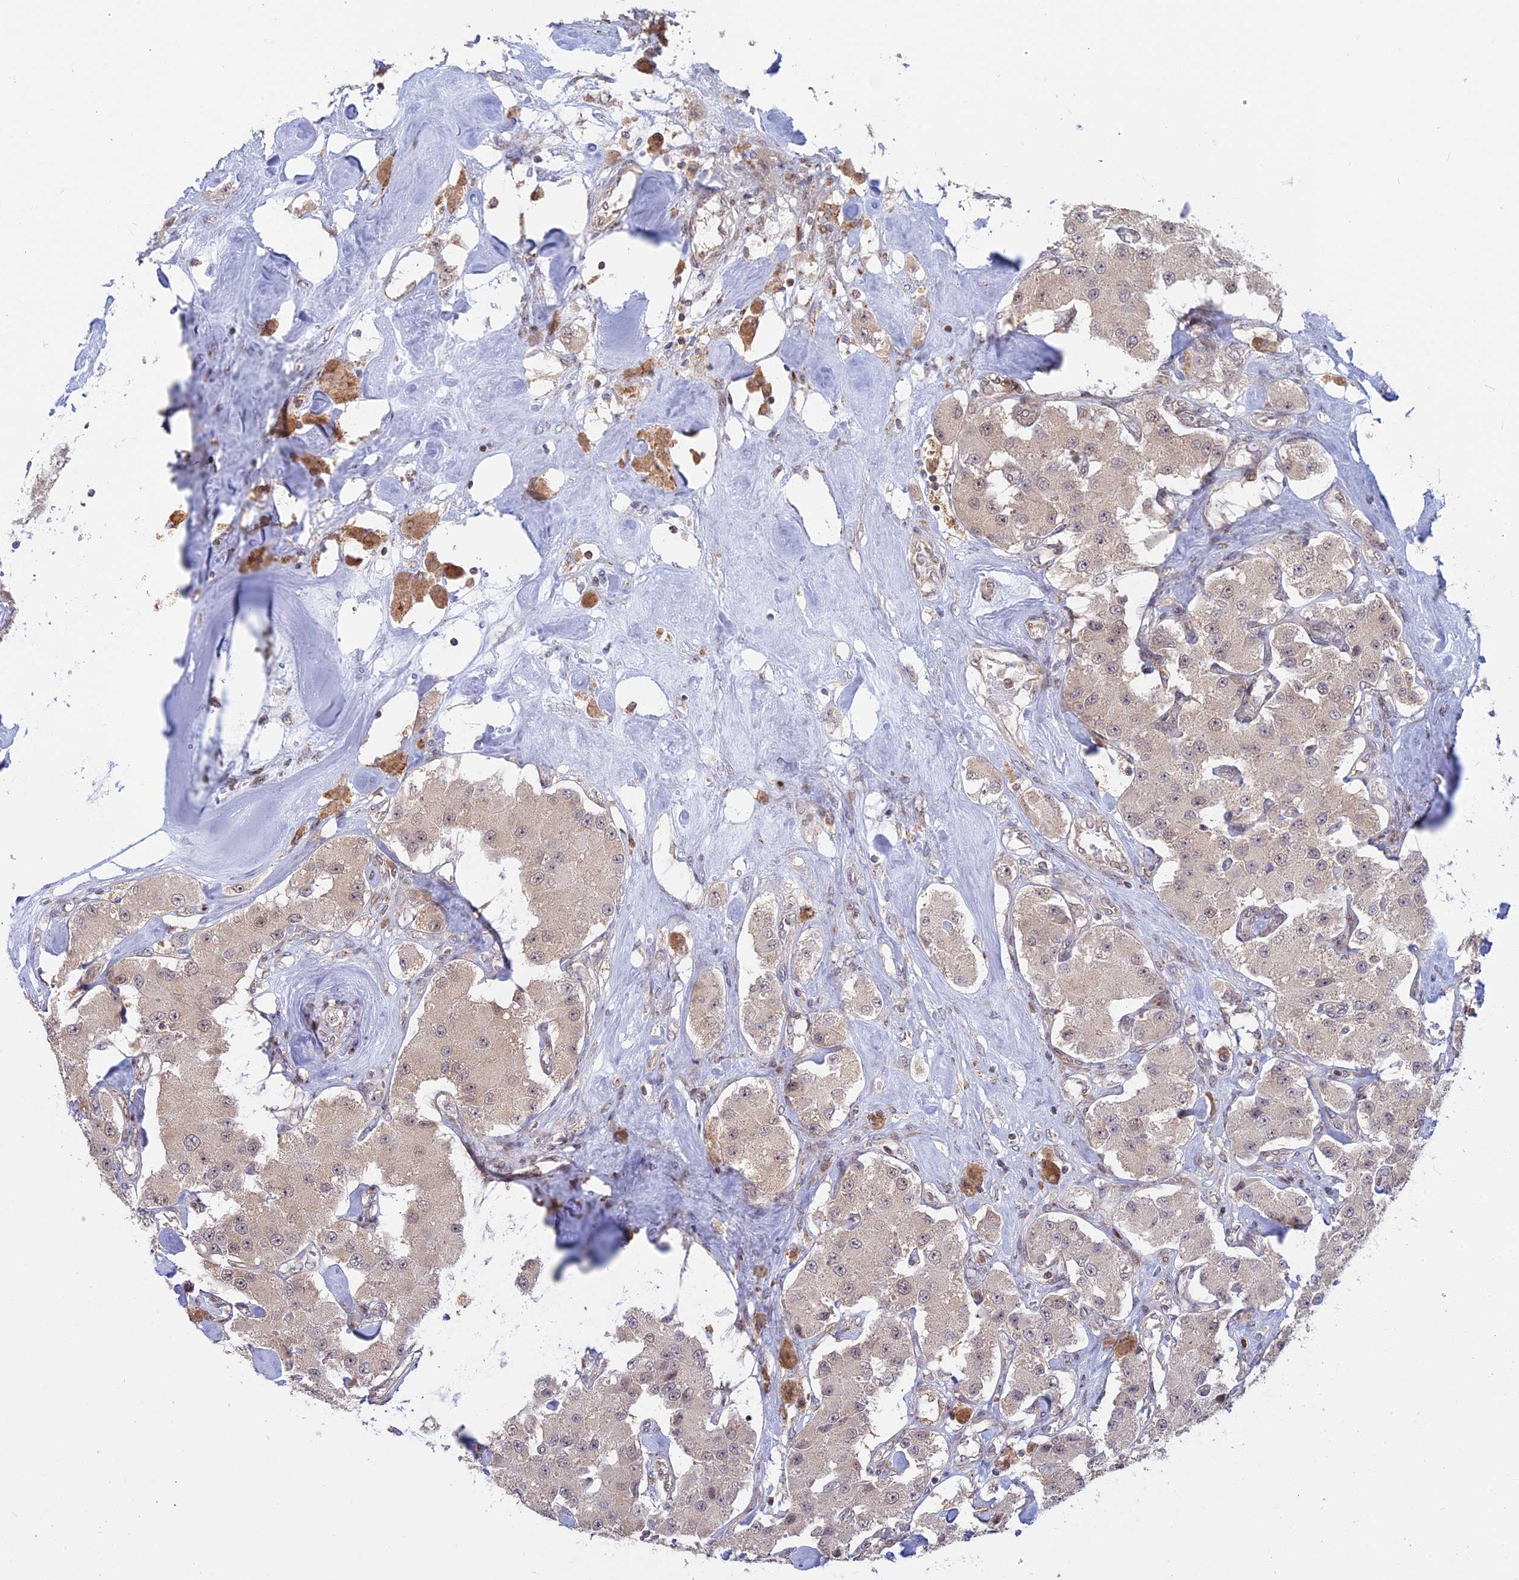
{"staining": {"intensity": "weak", "quantity": "25%-75%", "location": "nuclear"}, "tissue": "carcinoid", "cell_type": "Tumor cells", "image_type": "cancer", "snomed": [{"axis": "morphology", "description": "Carcinoid, malignant, NOS"}, {"axis": "topography", "description": "Pancreas"}], "caption": "The immunohistochemical stain shows weak nuclear expression in tumor cells of carcinoid (malignant) tissue.", "gene": "GSKIP", "patient": {"sex": "male", "age": 41}}